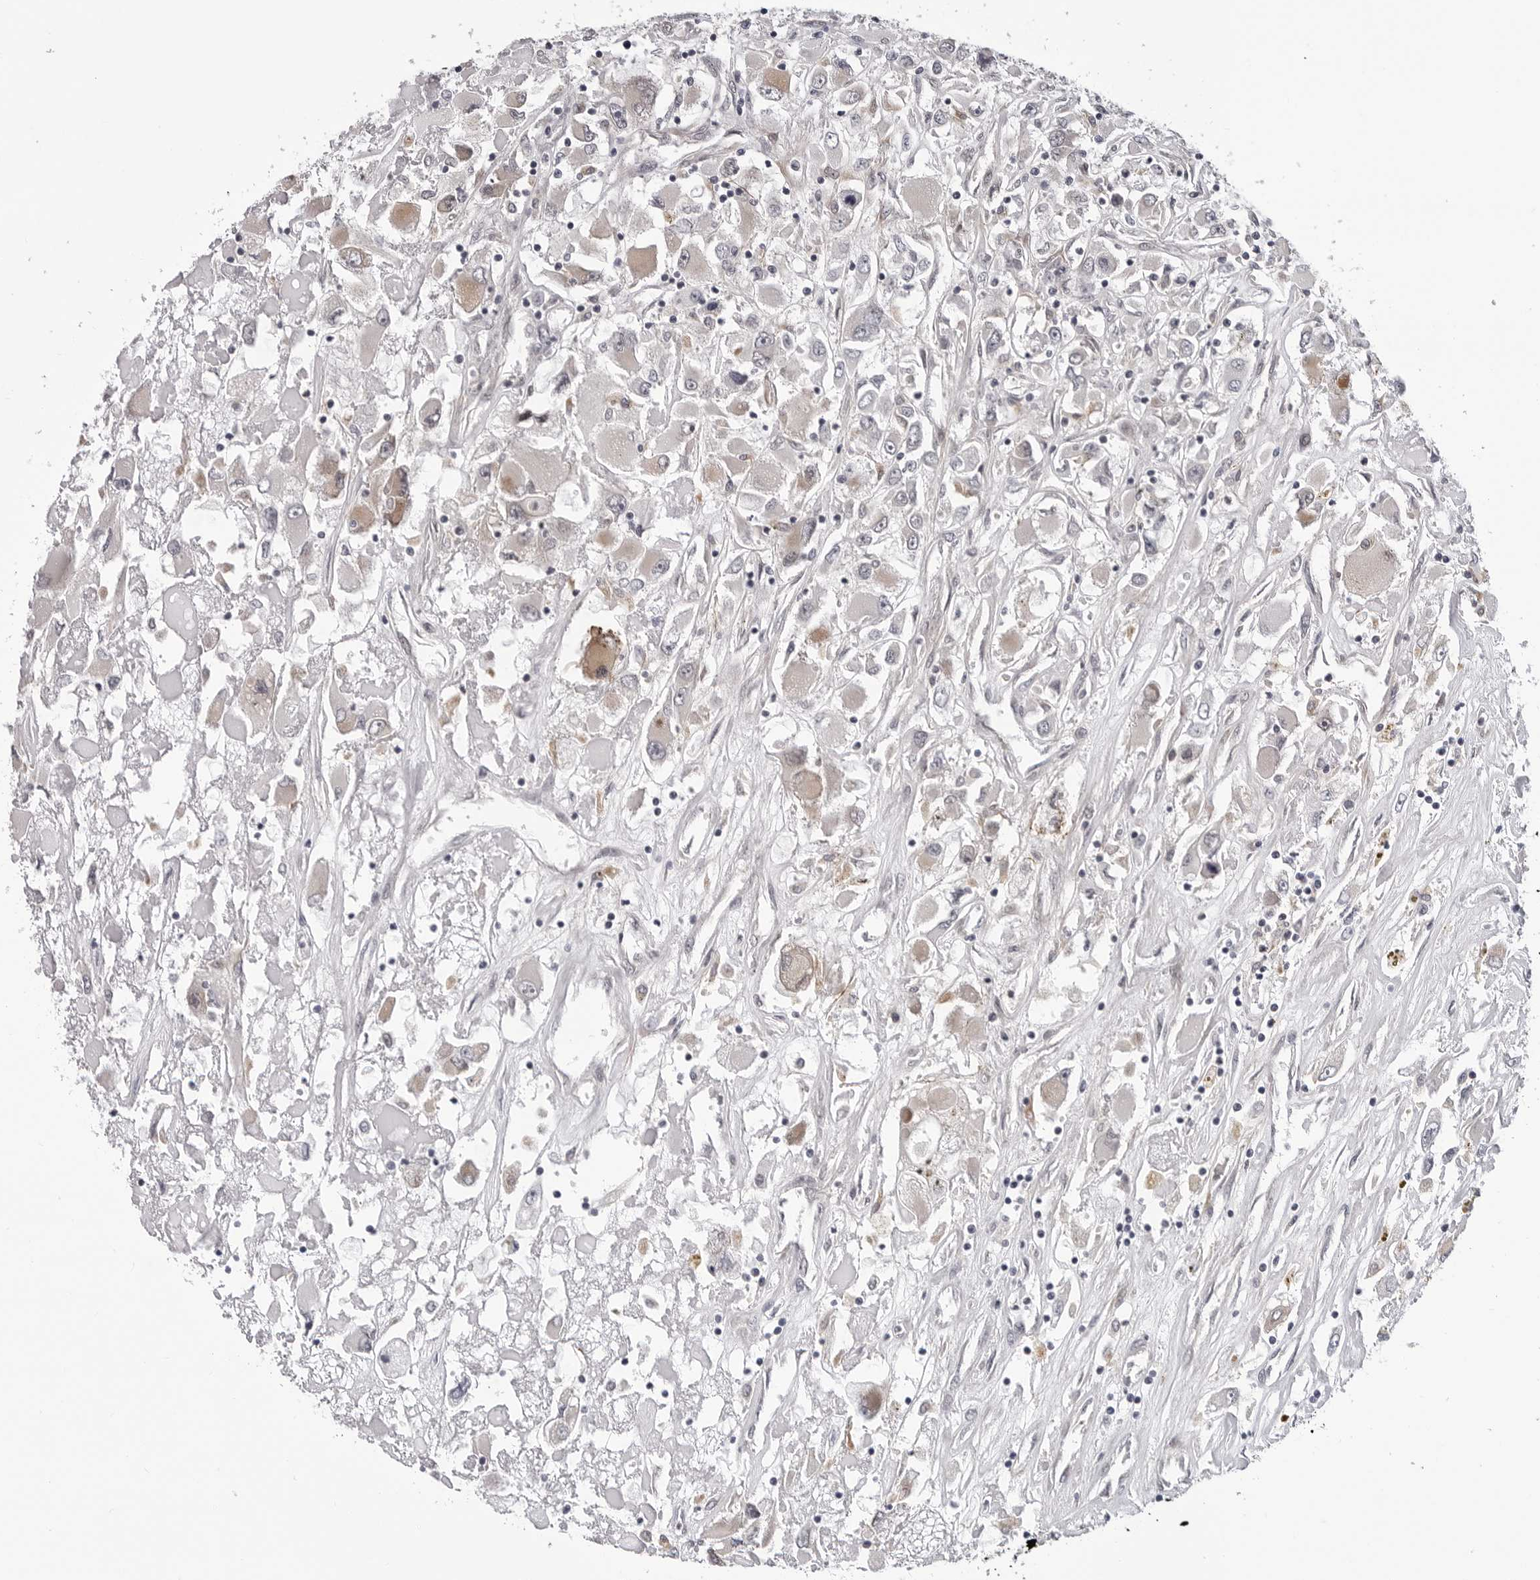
{"staining": {"intensity": "negative", "quantity": "none", "location": "none"}, "tissue": "renal cancer", "cell_type": "Tumor cells", "image_type": "cancer", "snomed": [{"axis": "morphology", "description": "Adenocarcinoma, NOS"}, {"axis": "topography", "description": "Kidney"}], "caption": "The micrograph demonstrates no significant positivity in tumor cells of adenocarcinoma (renal).", "gene": "KIAA1614", "patient": {"sex": "female", "age": 52}}